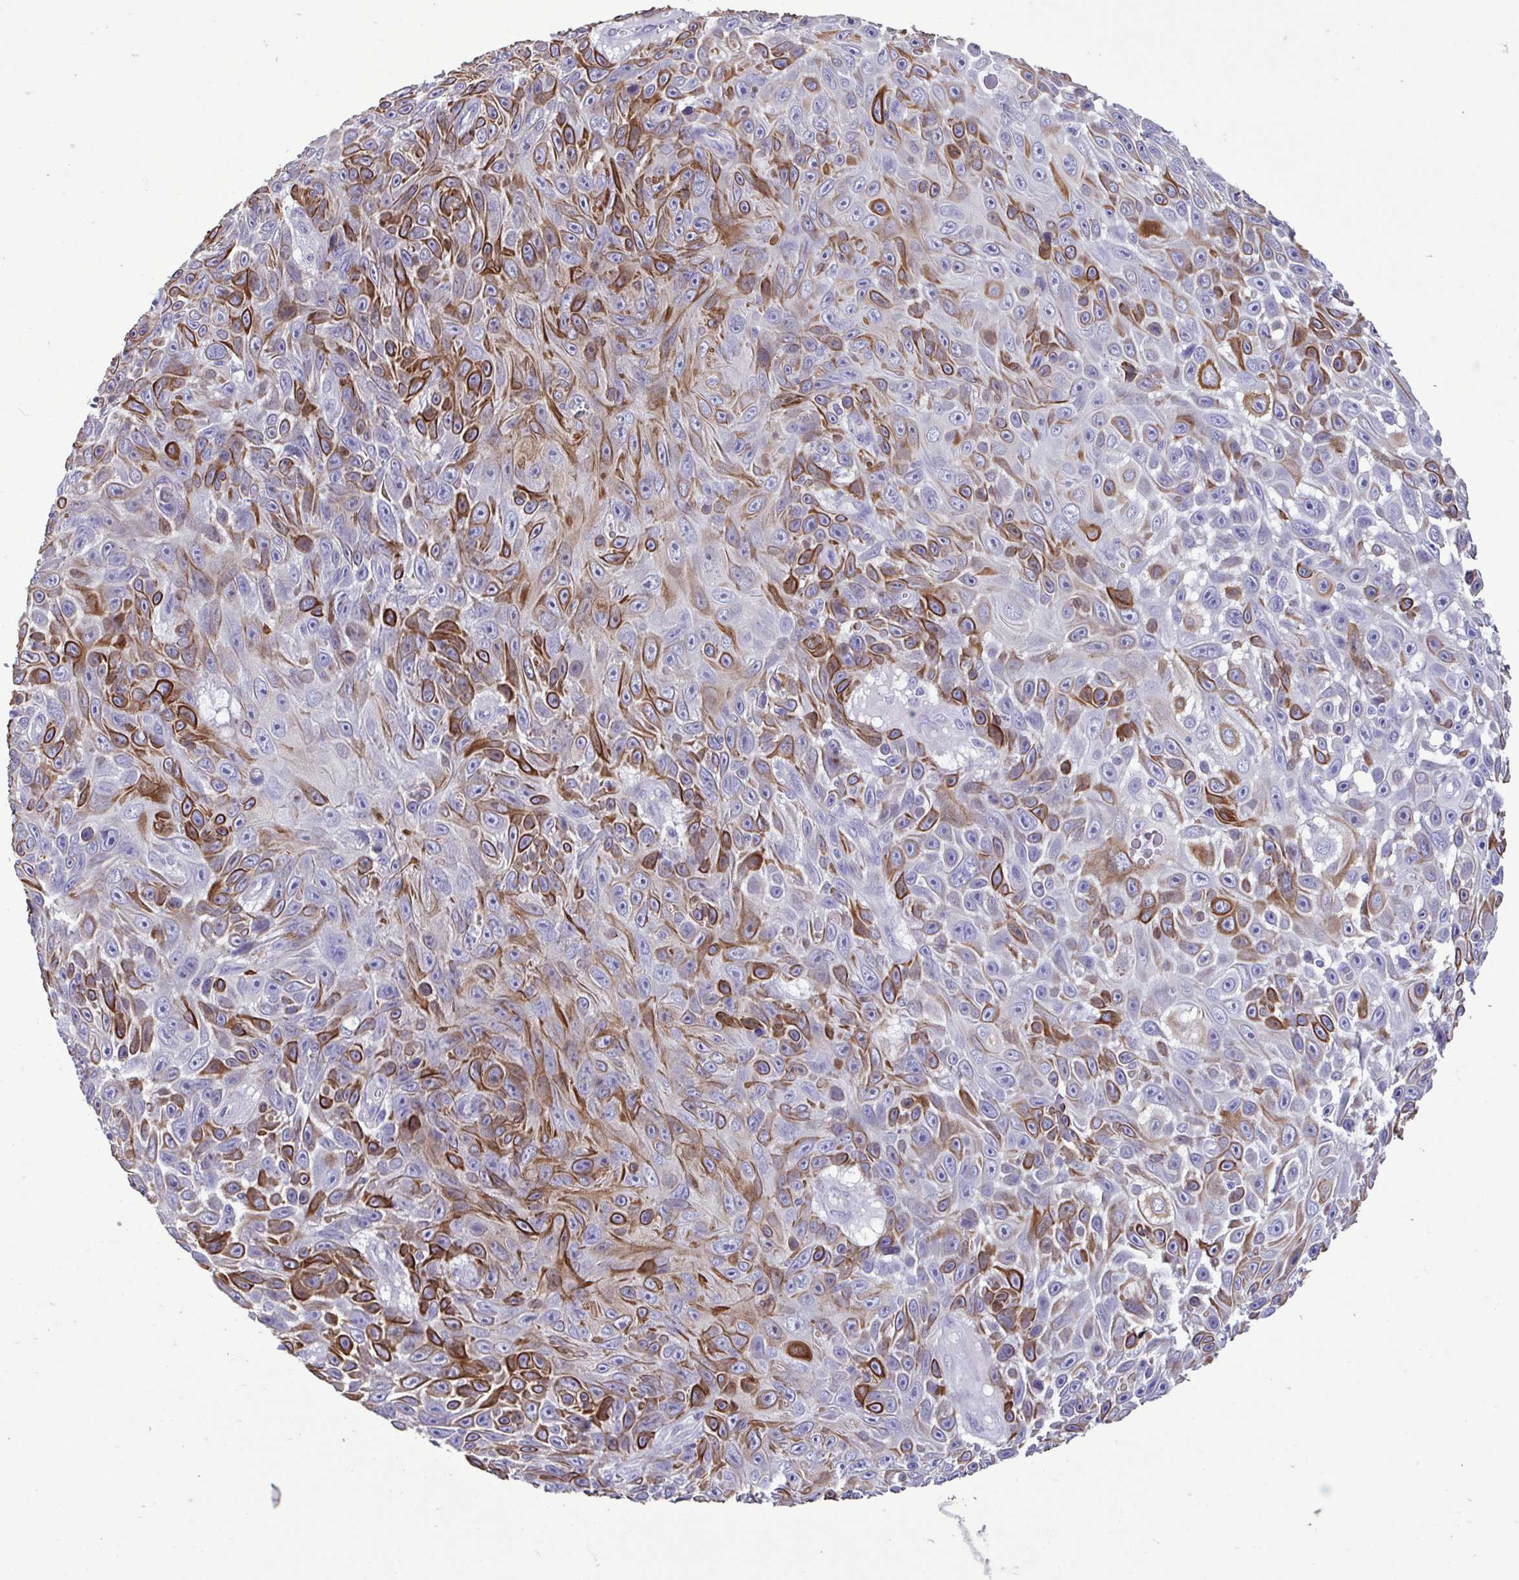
{"staining": {"intensity": "strong", "quantity": "25%-75%", "location": "cytoplasmic/membranous"}, "tissue": "skin cancer", "cell_type": "Tumor cells", "image_type": "cancer", "snomed": [{"axis": "morphology", "description": "Squamous cell carcinoma, NOS"}, {"axis": "topography", "description": "Skin"}], "caption": "Skin cancer stained with a protein marker demonstrates strong staining in tumor cells.", "gene": "PLA2G4E", "patient": {"sex": "male", "age": 82}}